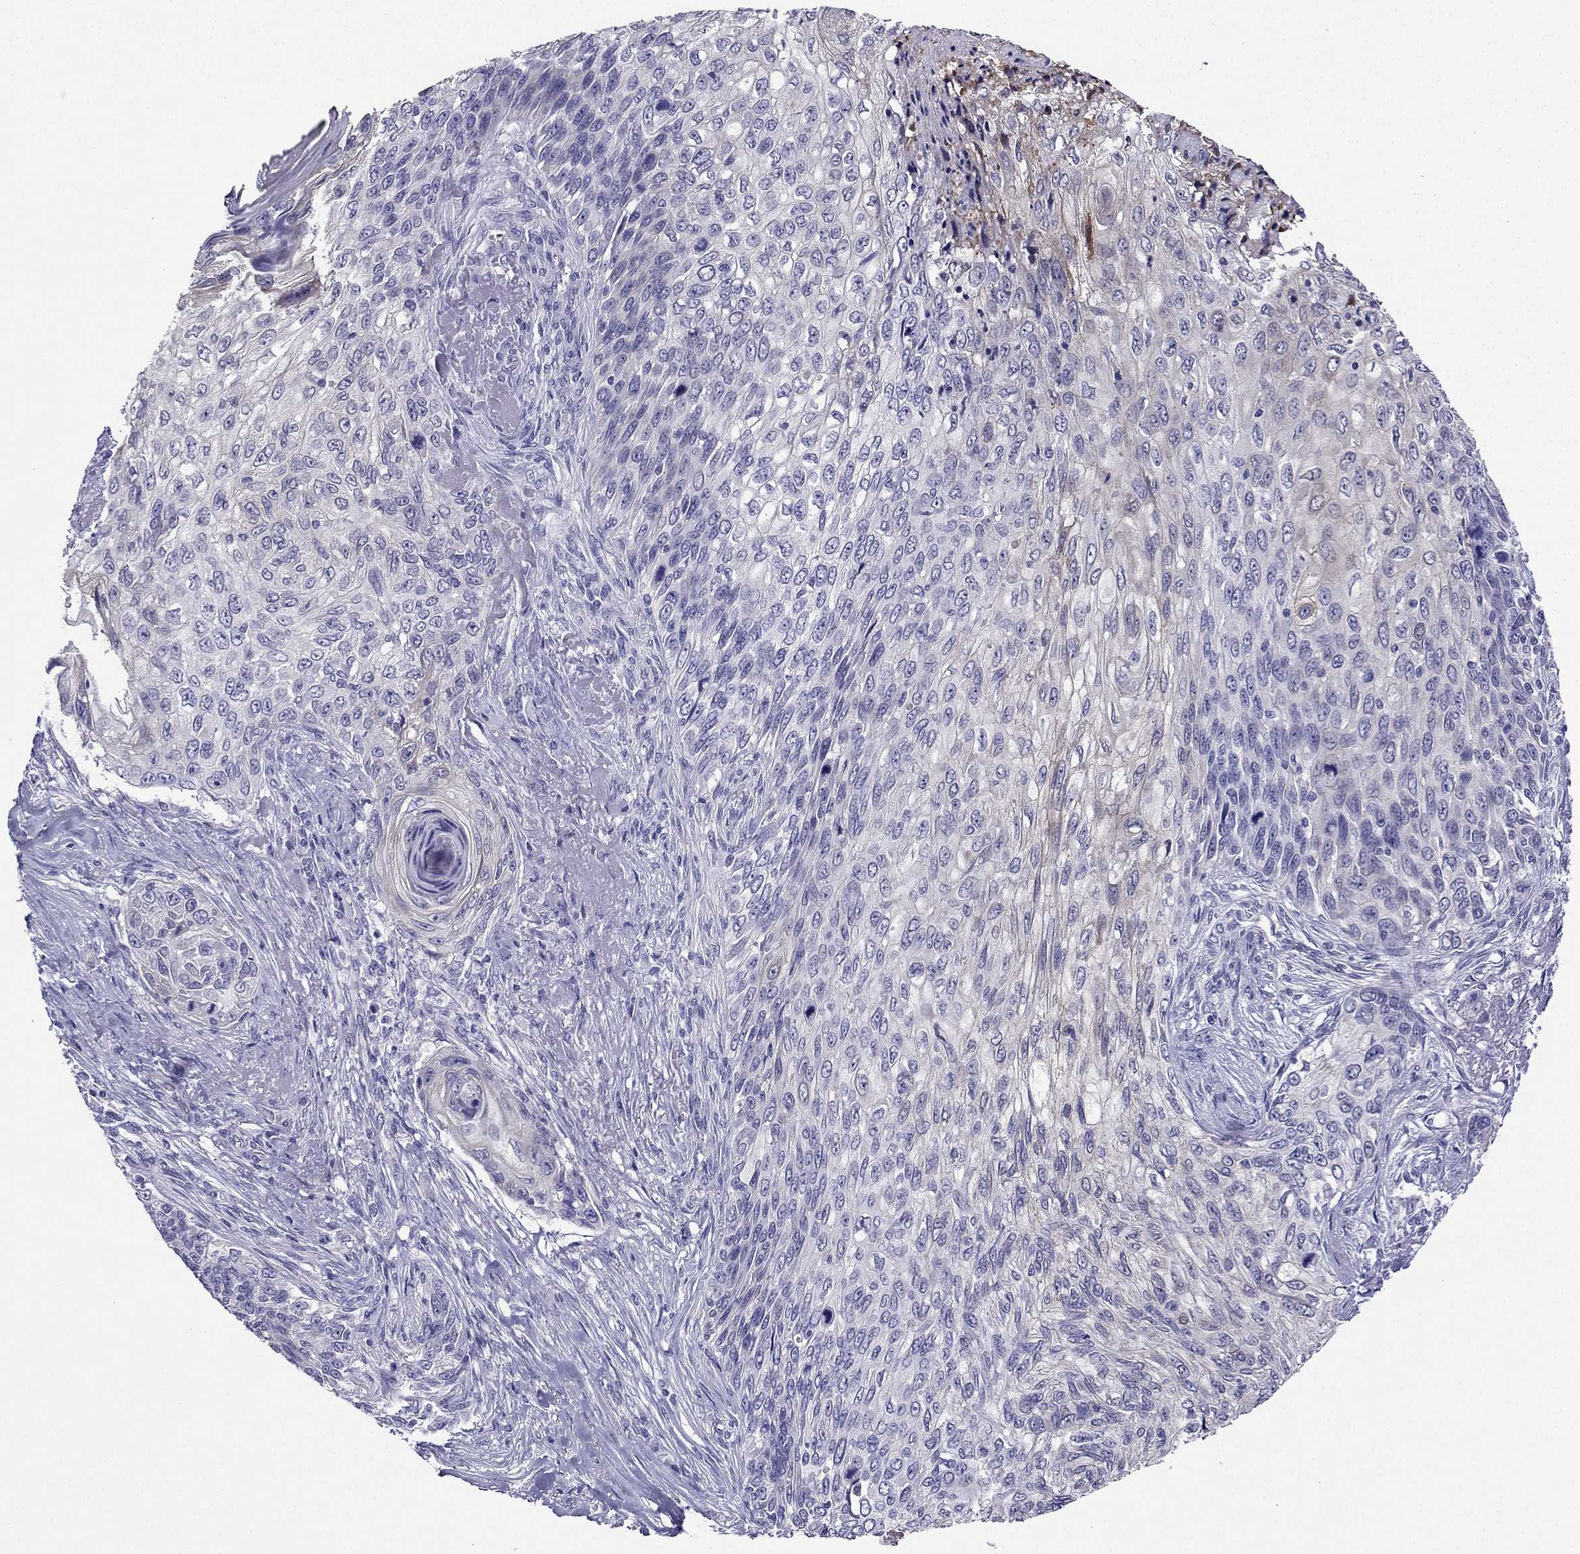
{"staining": {"intensity": "negative", "quantity": "none", "location": "none"}, "tissue": "skin cancer", "cell_type": "Tumor cells", "image_type": "cancer", "snomed": [{"axis": "morphology", "description": "Squamous cell carcinoma, NOS"}, {"axis": "topography", "description": "Skin"}], "caption": "Immunohistochemistry photomicrograph of neoplastic tissue: squamous cell carcinoma (skin) stained with DAB reveals no significant protein positivity in tumor cells.", "gene": "KCNJ10", "patient": {"sex": "male", "age": 92}}